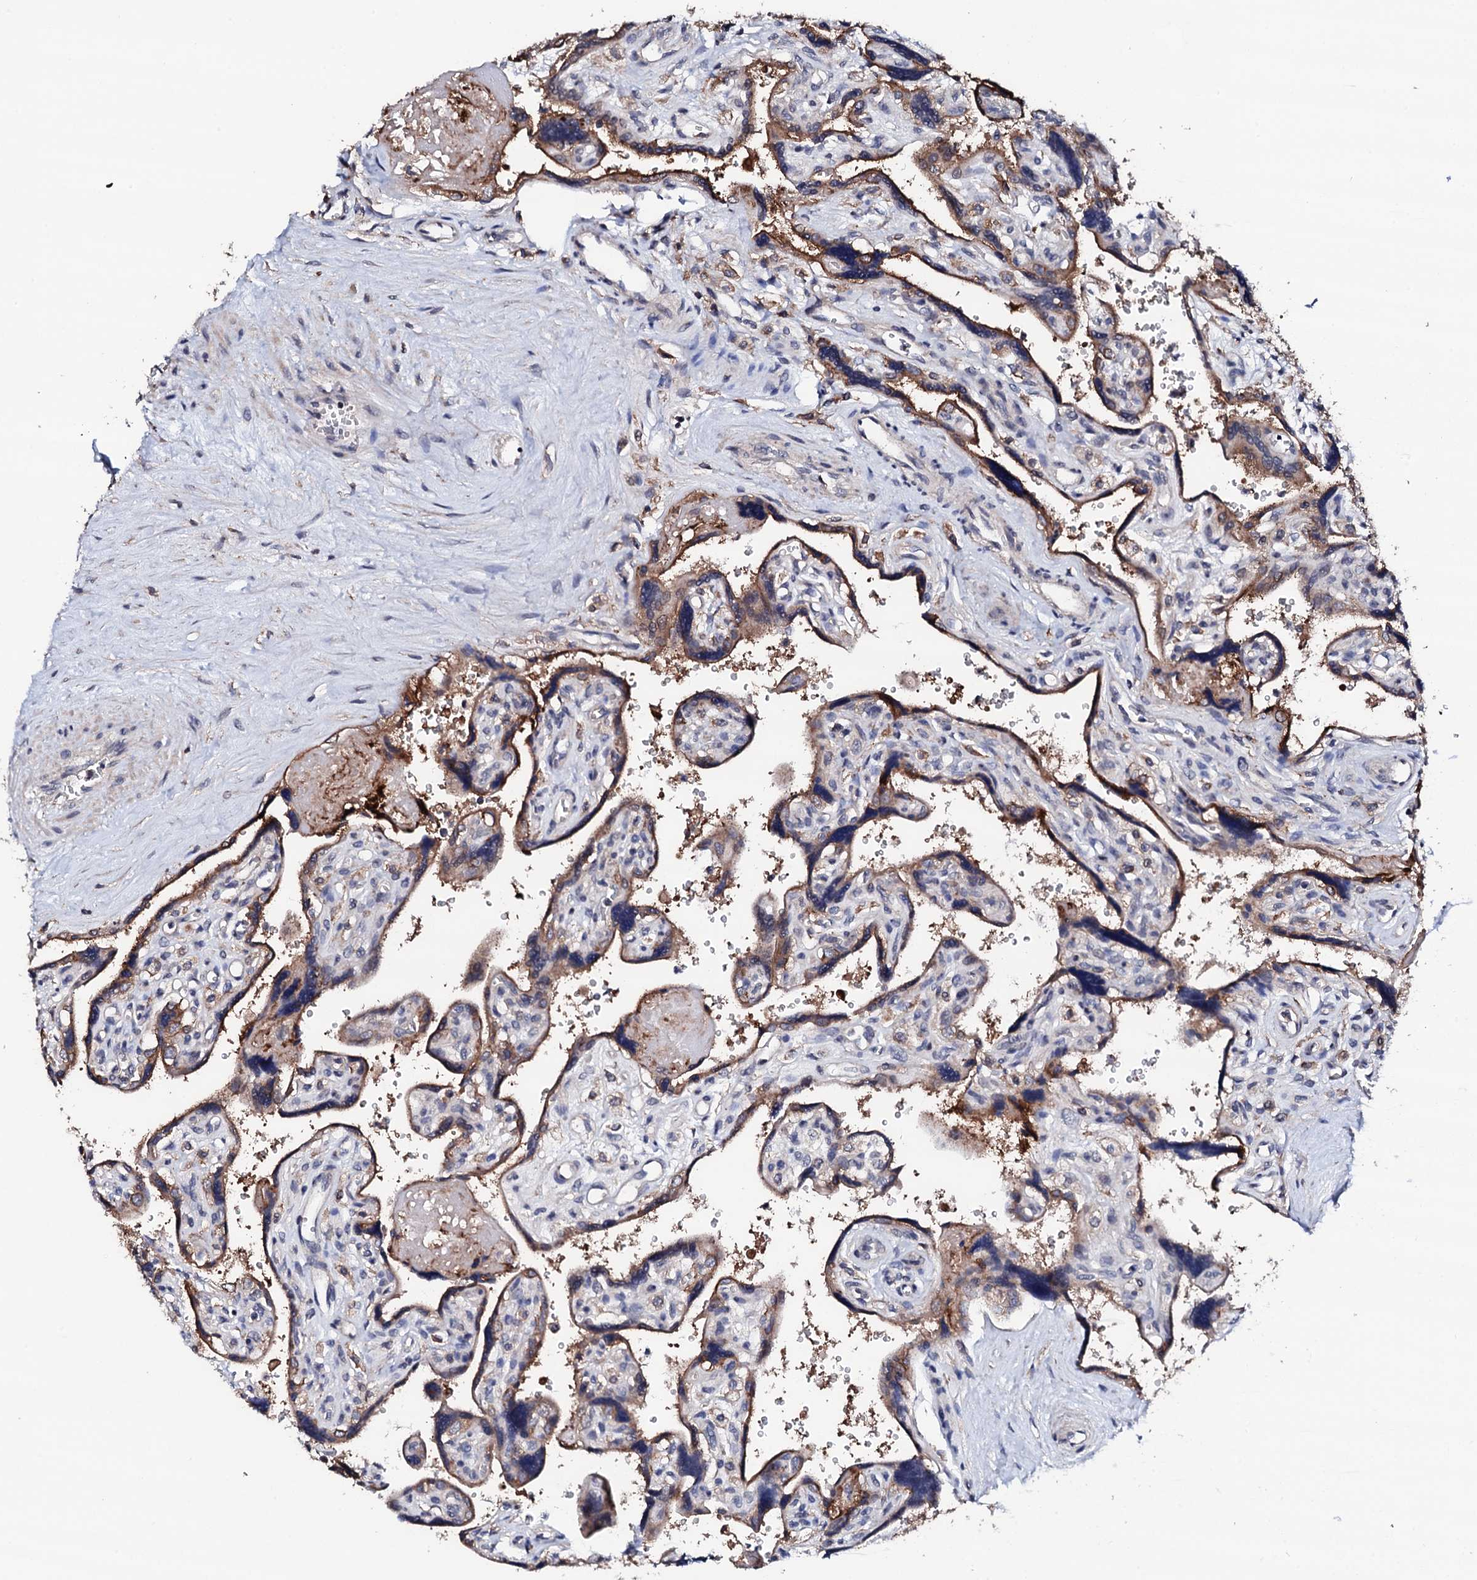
{"staining": {"intensity": "moderate", "quantity": ">75%", "location": "cytoplasmic/membranous"}, "tissue": "placenta", "cell_type": "Trophoblastic cells", "image_type": "normal", "snomed": [{"axis": "morphology", "description": "Normal tissue, NOS"}, {"axis": "topography", "description": "Placenta"}], "caption": "Benign placenta displays moderate cytoplasmic/membranous staining in about >75% of trophoblastic cells.", "gene": "EDC3", "patient": {"sex": "female", "age": 39}}